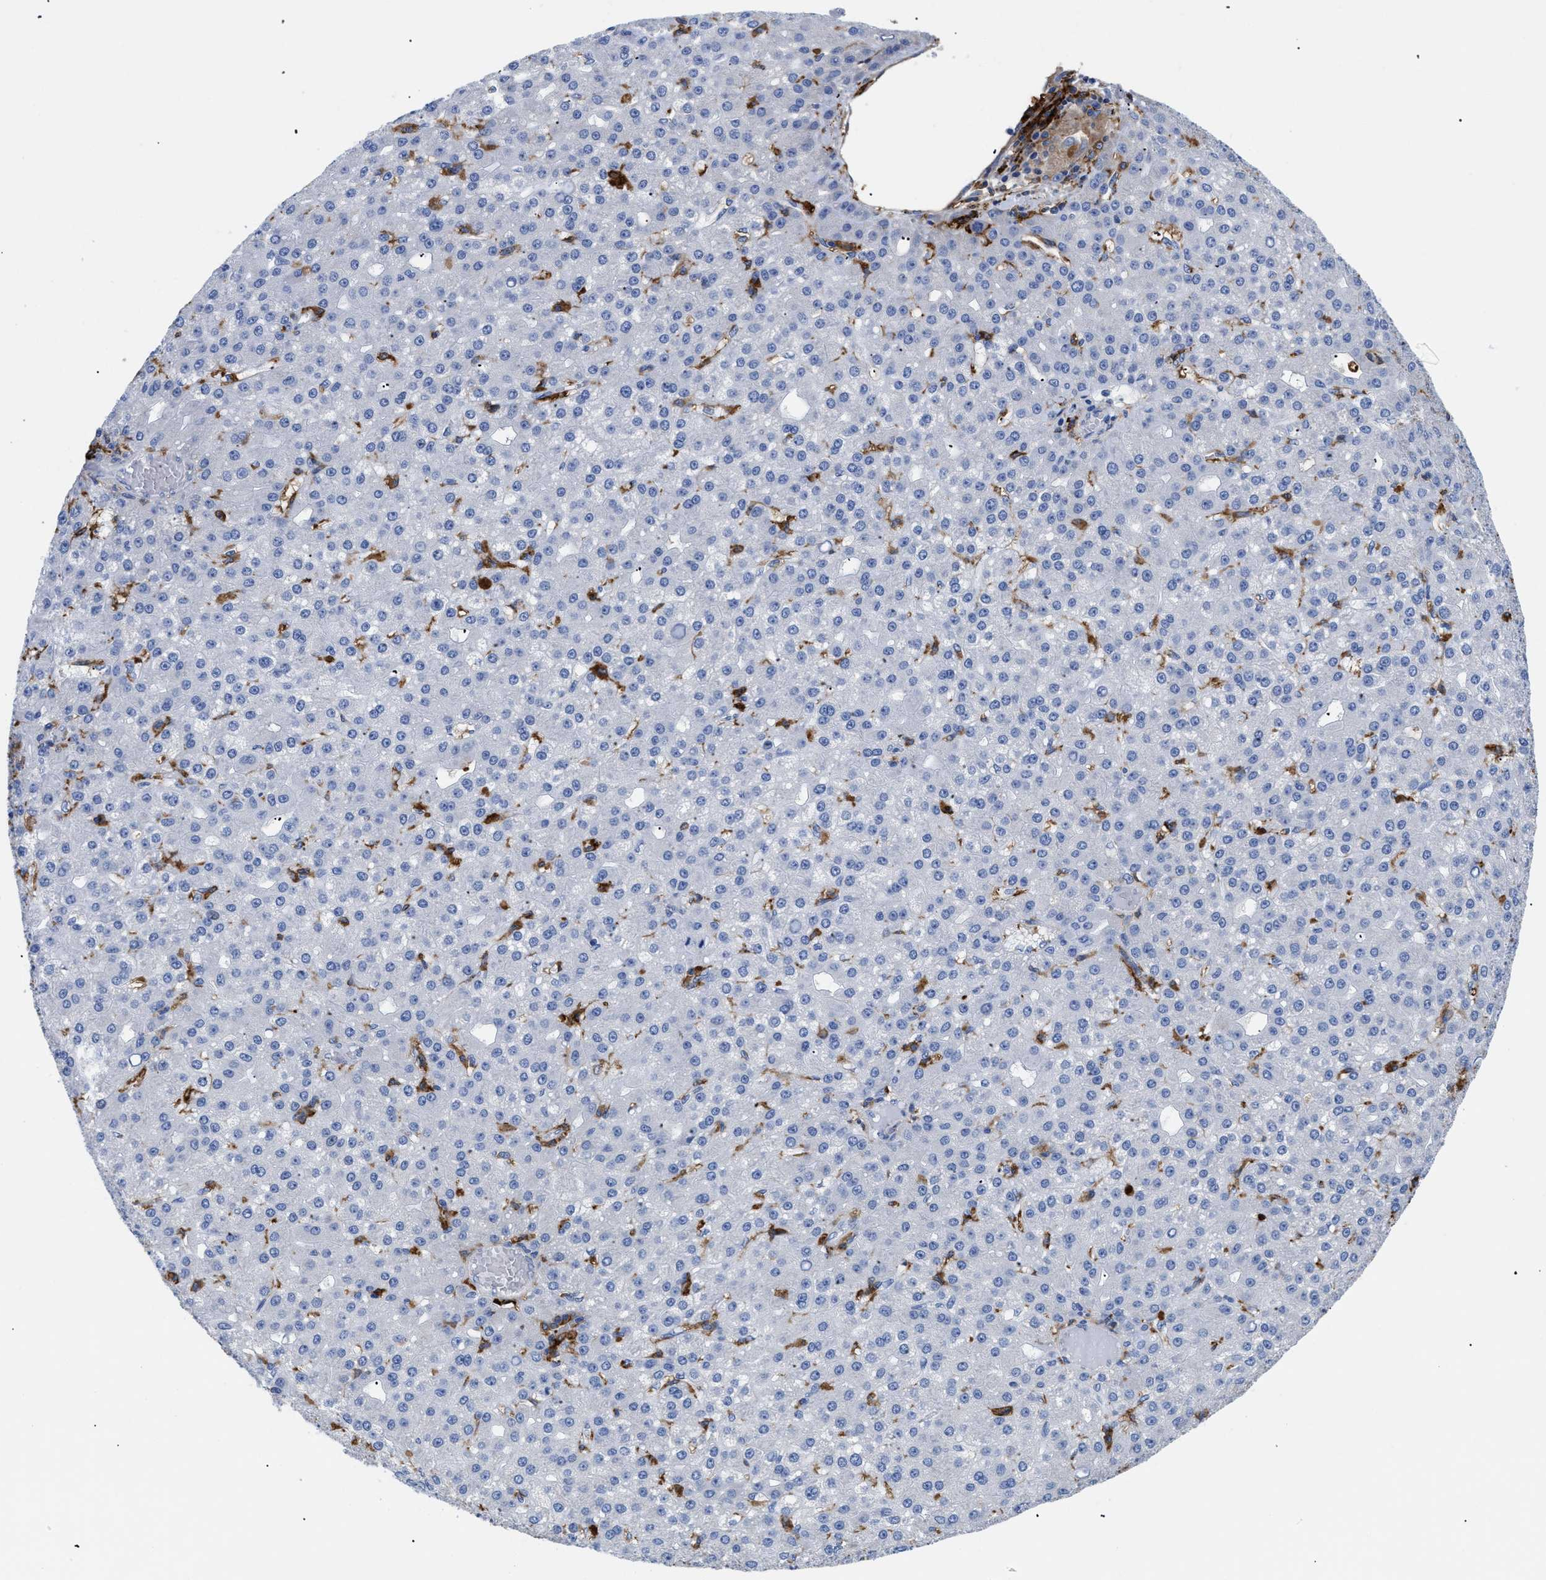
{"staining": {"intensity": "negative", "quantity": "none", "location": "none"}, "tissue": "liver cancer", "cell_type": "Tumor cells", "image_type": "cancer", "snomed": [{"axis": "morphology", "description": "Carcinoma, Hepatocellular, NOS"}, {"axis": "topography", "description": "Liver"}], "caption": "This is an immunohistochemistry histopathology image of human hepatocellular carcinoma (liver). There is no positivity in tumor cells.", "gene": "HLA-DPA1", "patient": {"sex": "male", "age": 67}}